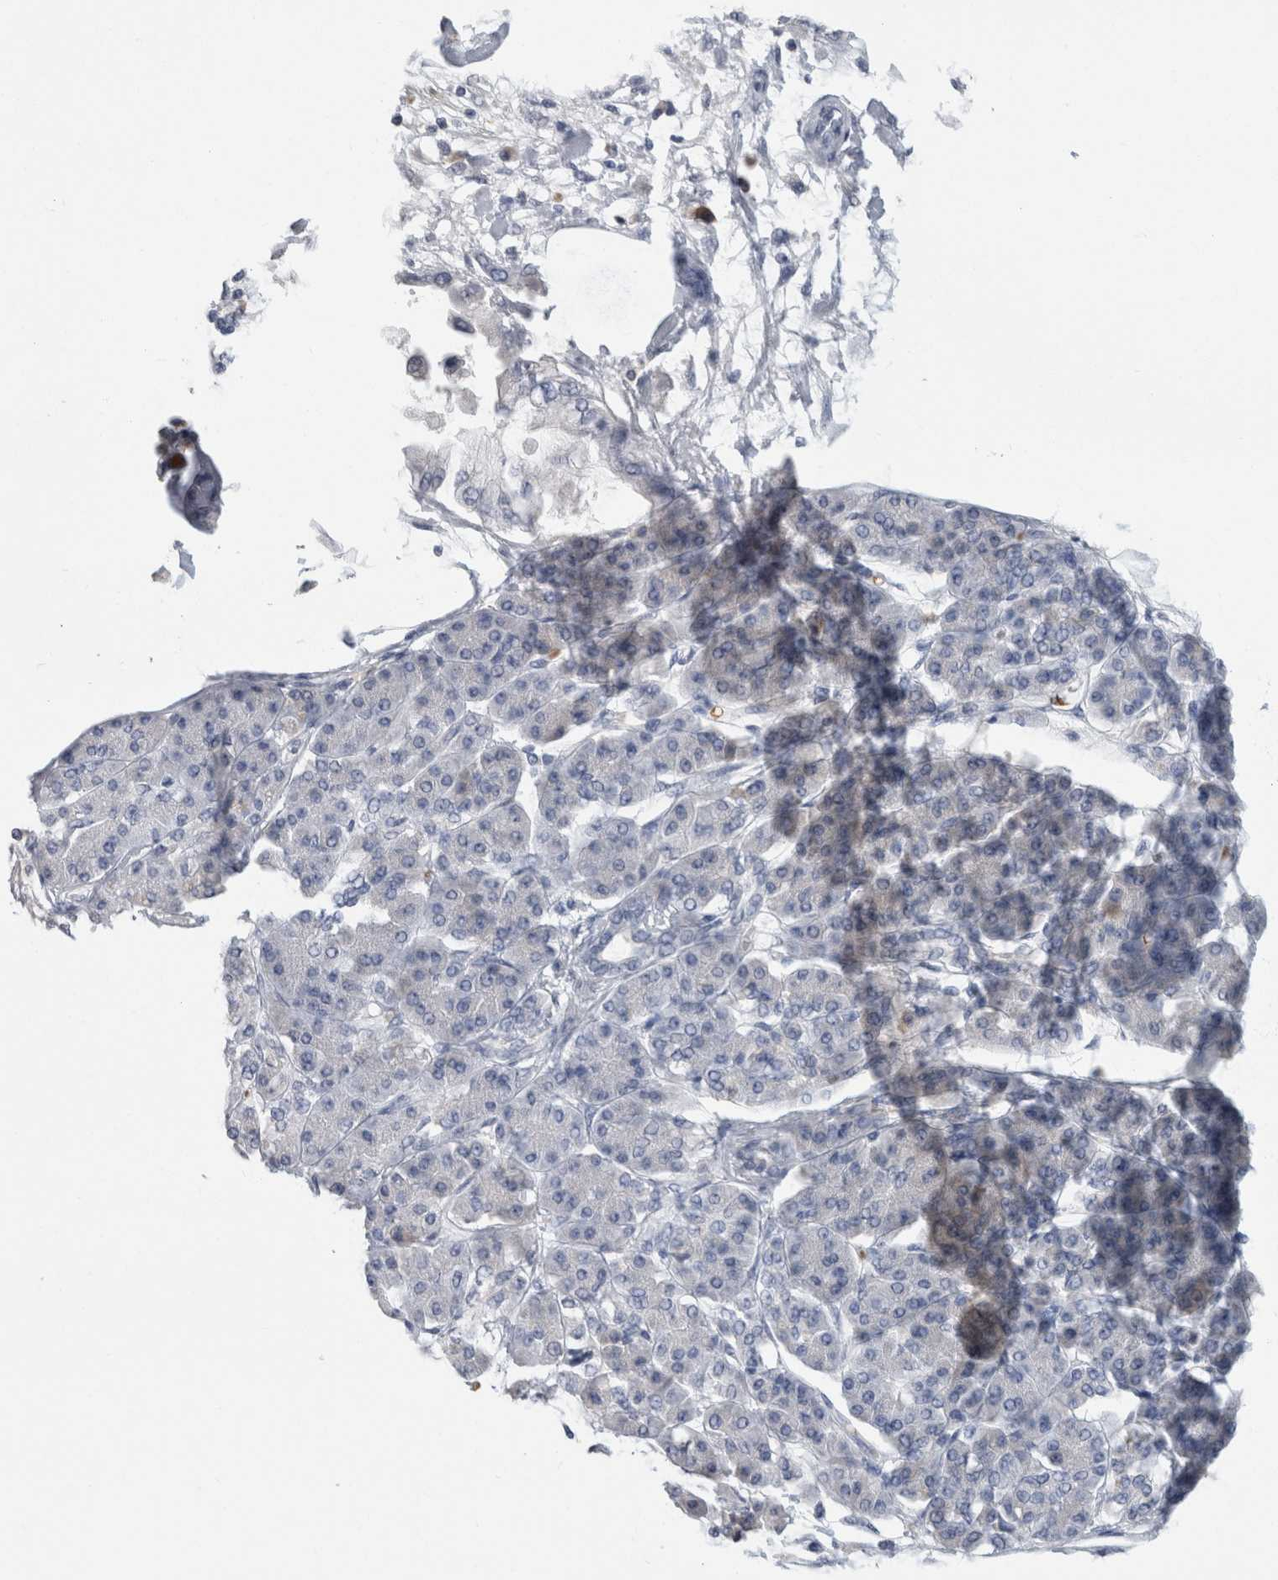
{"staining": {"intensity": "negative", "quantity": "none", "location": "none"}, "tissue": "pancreatic cancer", "cell_type": "Tumor cells", "image_type": "cancer", "snomed": [{"axis": "morphology", "description": "Adenocarcinoma, NOS"}, {"axis": "morphology", "description": "Adenocarcinoma, metastatic, NOS"}, {"axis": "topography", "description": "Lymph node"}, {"axis": "topography", "description": "Pancreas"}, {"axis": "topography", "description": "Duodenum"}], "caption": "An IHC photomicrograph of pancreatic metastatic adenocarcinoma is shown. There is no staining in tumor cells of pancreatic metastatic adenocarcinoma.", "gene": "CA1", "patient": {"sex": "female", "age": 64}}